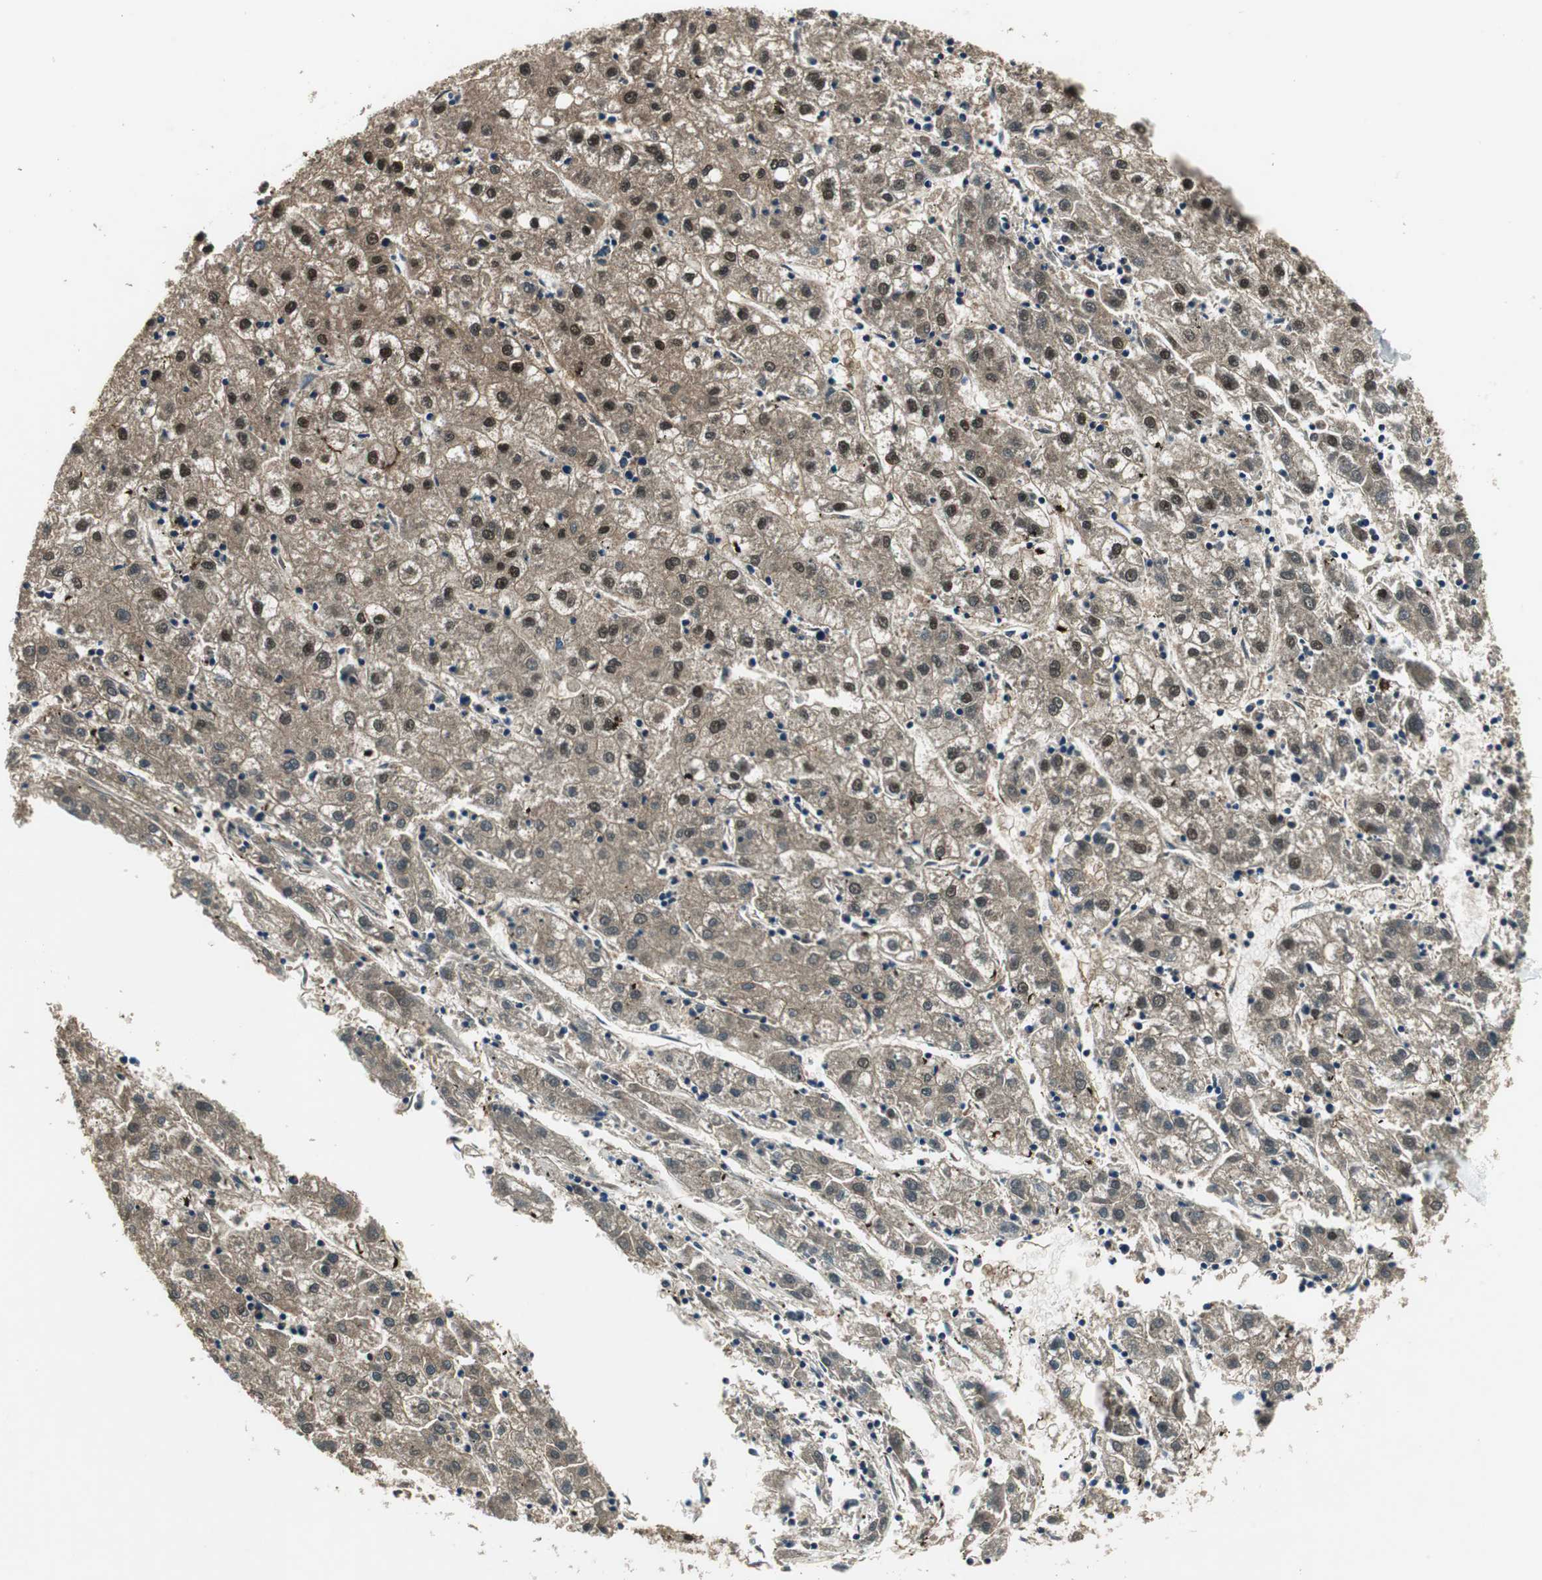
{"staining": {"intensity": "weak", "quantity": ">75%", "location": "cytoplasmic/membranous,nuclear"}, "tissue": "liver cancer", "cell_type": "Tumor cells", "image_type": "cancer", "snomed": [{"axis": "morphology", "description": "Carcinoma, Hepatocellular, NOS"}, {"axis": "topography", "description": "Liver"}], "caption": "Hepatocellular carcinoma (liver) stained for a protein shows weak cytoplasmic/membranous and nuclear positivity in tumor cells. The staining was performed using DAB to visualize the protein expression in brown, while the nuclei were stained in blue with hematoxylin (Magnification: 20x).", "gene": "PSMB4", "patient": {"sex": "male", "age": 72}}